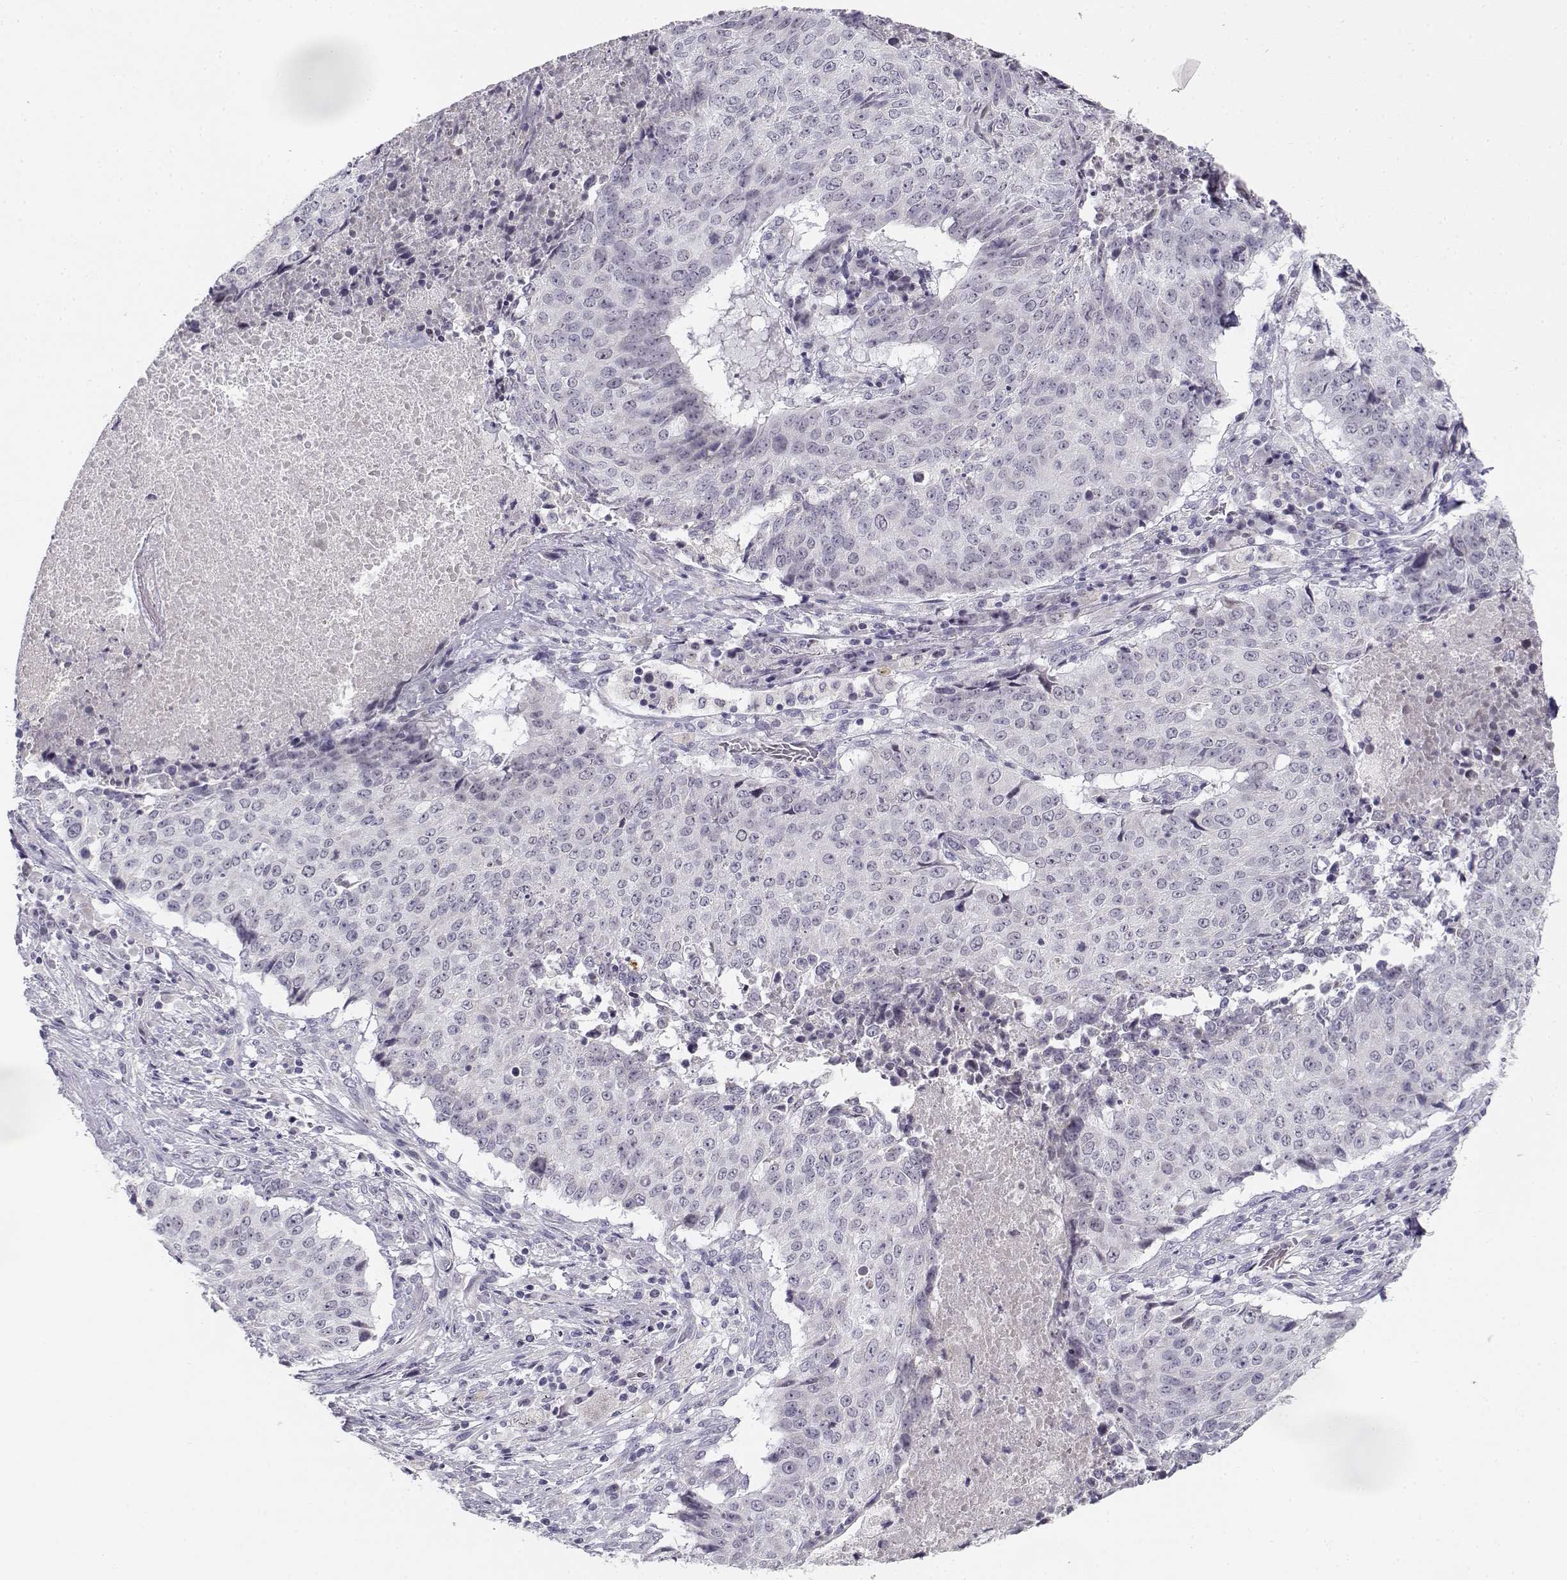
{"staining": {"intensity": "negative", "quantity": "none", "location": "none"}, "tissue": "lung cancer", "cell_type": "Tumor cells", "image_type": "cancer", "snomed": [{"axis": "morphology", "description": "Normal tissue, NOS"}, {"axis": "morphology", "description": "Squamous cell carcinoma, NOS"}, {"axis": "topography", "description": "Bronchus"}, {"axis": "topography", "description": "Lung"}], "caption": "Immunohistochemical staining of human lung cancer shows no significant positivity in tumor cells.", "gene": "DDX25", "patient": {"sex": "male", "age": 64}}